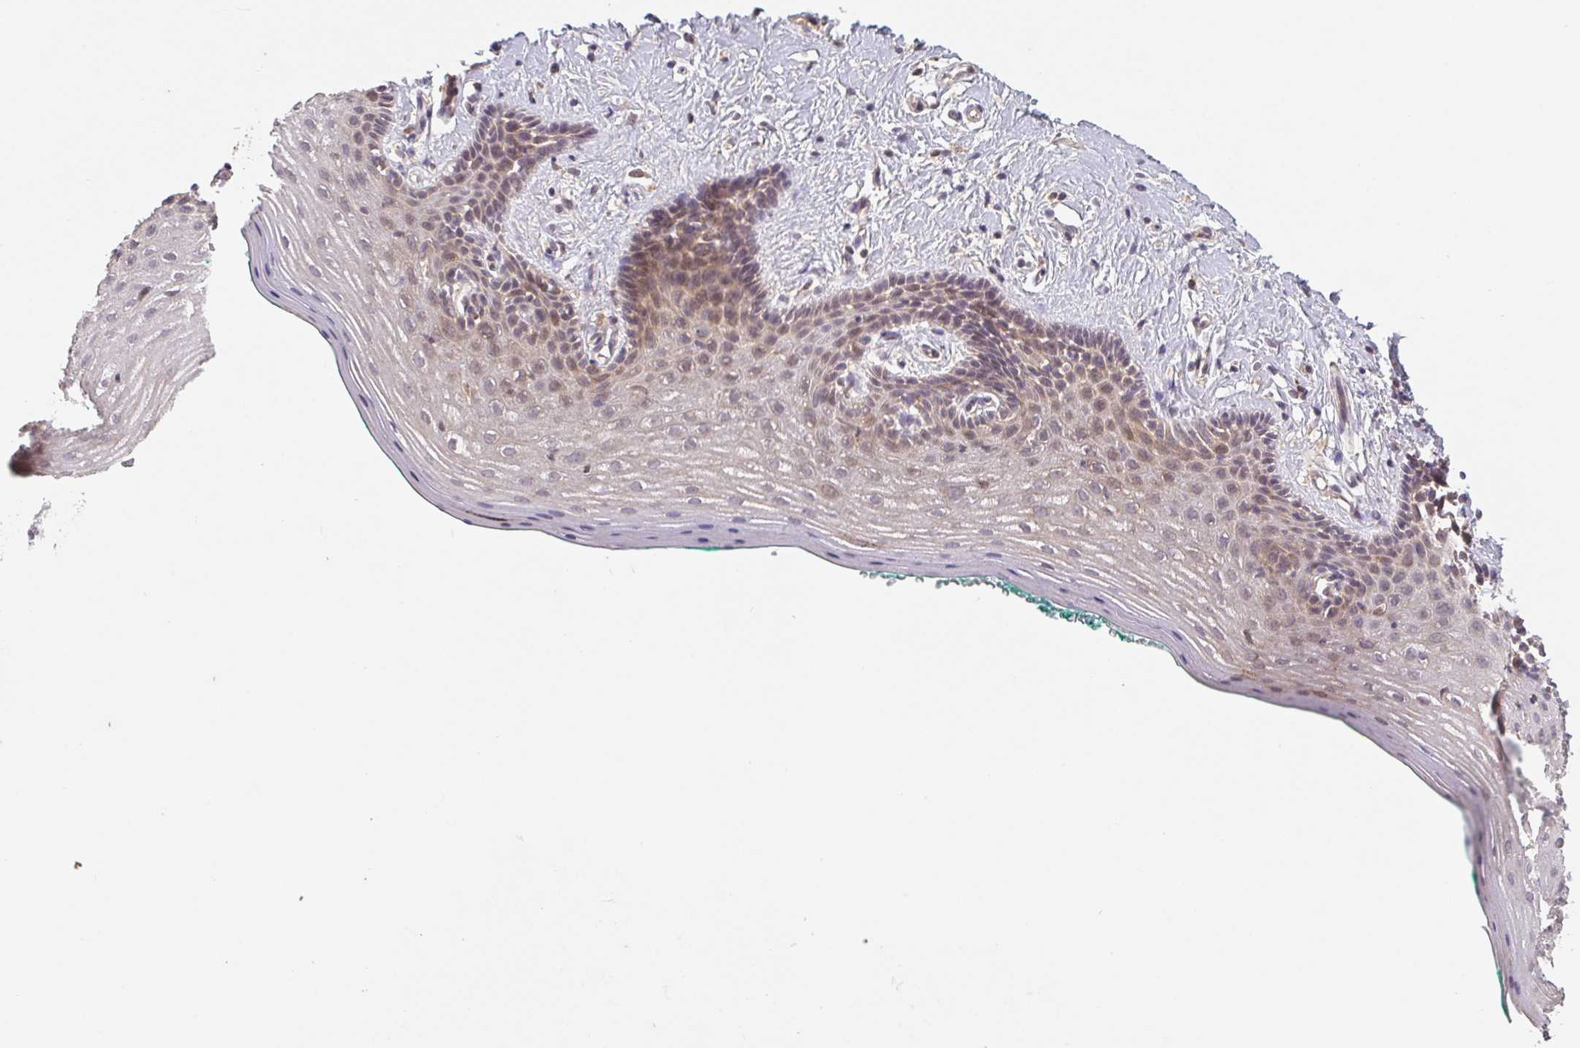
{"staining": {"intensity": "weak", "quantity": "25%-75%", "location": "cytoplasmic/membranous"}, "tissue": "vagina", "cell_type": "Squamous epithelial cells", "image_type": "normal", "snomed": [{"axis": "morphology", "description": "Normal tissue, NOS"}, {"axis": "topography", "description": "Vagina"}], "caption": "Immunohistochemical staining of normal human vagina shows weak cytoplasmic/membranous protein positivity in about 25%-75% of squamous epithelial cells.", "gene": "MTHFD1L", "patient": {"sex": "female", "age": 42}}